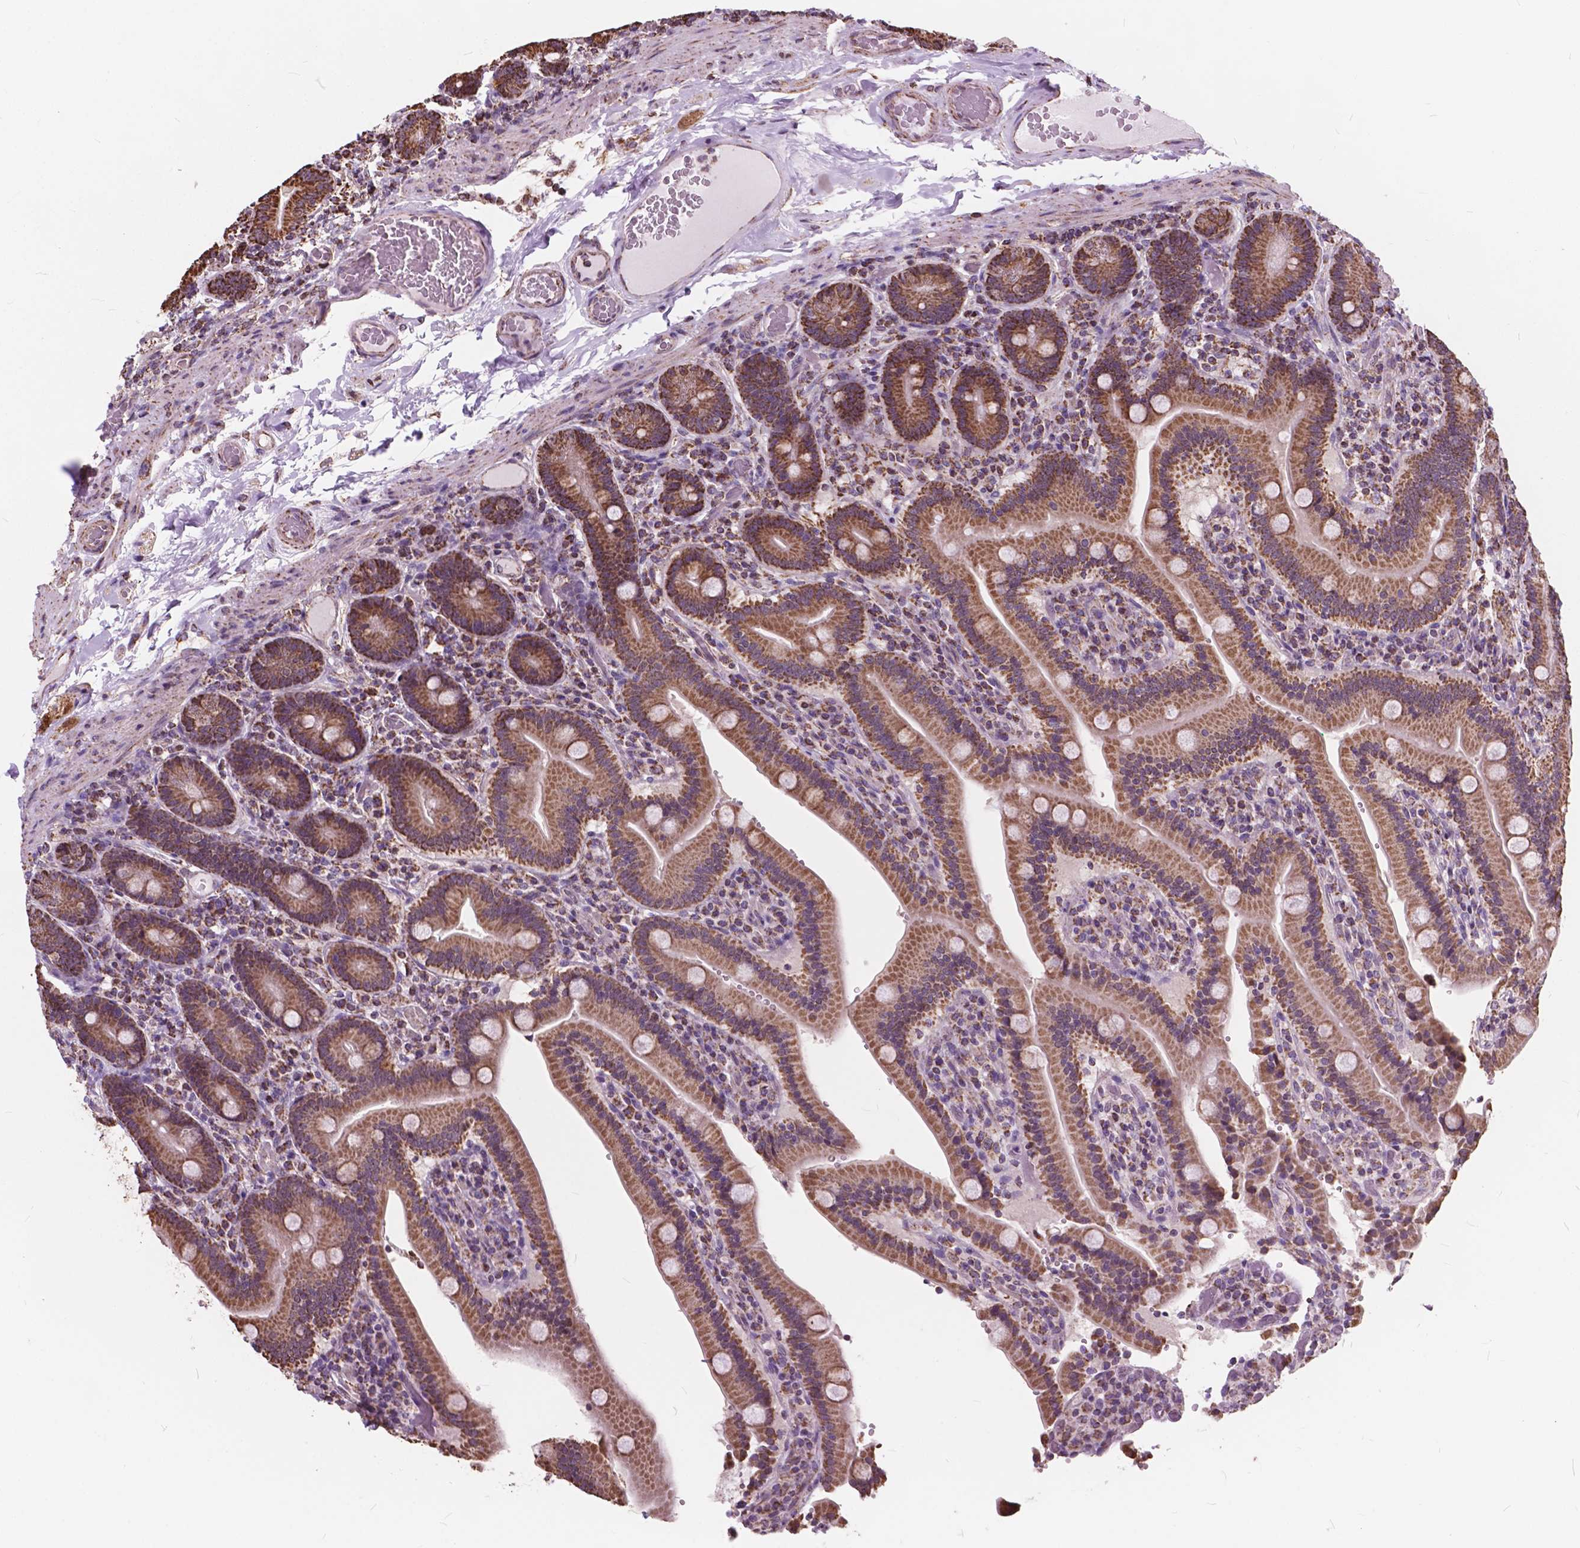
{"staining": {"intensity": "moderate", "quantity": ">75%", "location": "cytoplasmic/membranous"}, "tissue": "duodenum", "cell_type": "Glandular cells", "image_type": "normal", "snomed": [{"axis": "morphology", "description": "Normal tissue, NOS"}, {"axis": "topography", "description": "Duodenum"}], "caption": "DAB (3,3'-diaminobenzidine) immunohistochemical staining of unremarkable duodenum reveals moderate cytoplasmic/membranous protein expression in about >75% of glandular cells. (brown staining indicates protein expression, while blue staining denotes nuclei).", "gene": "SCOC", "patient": {"sex": "female", "age": 62}}